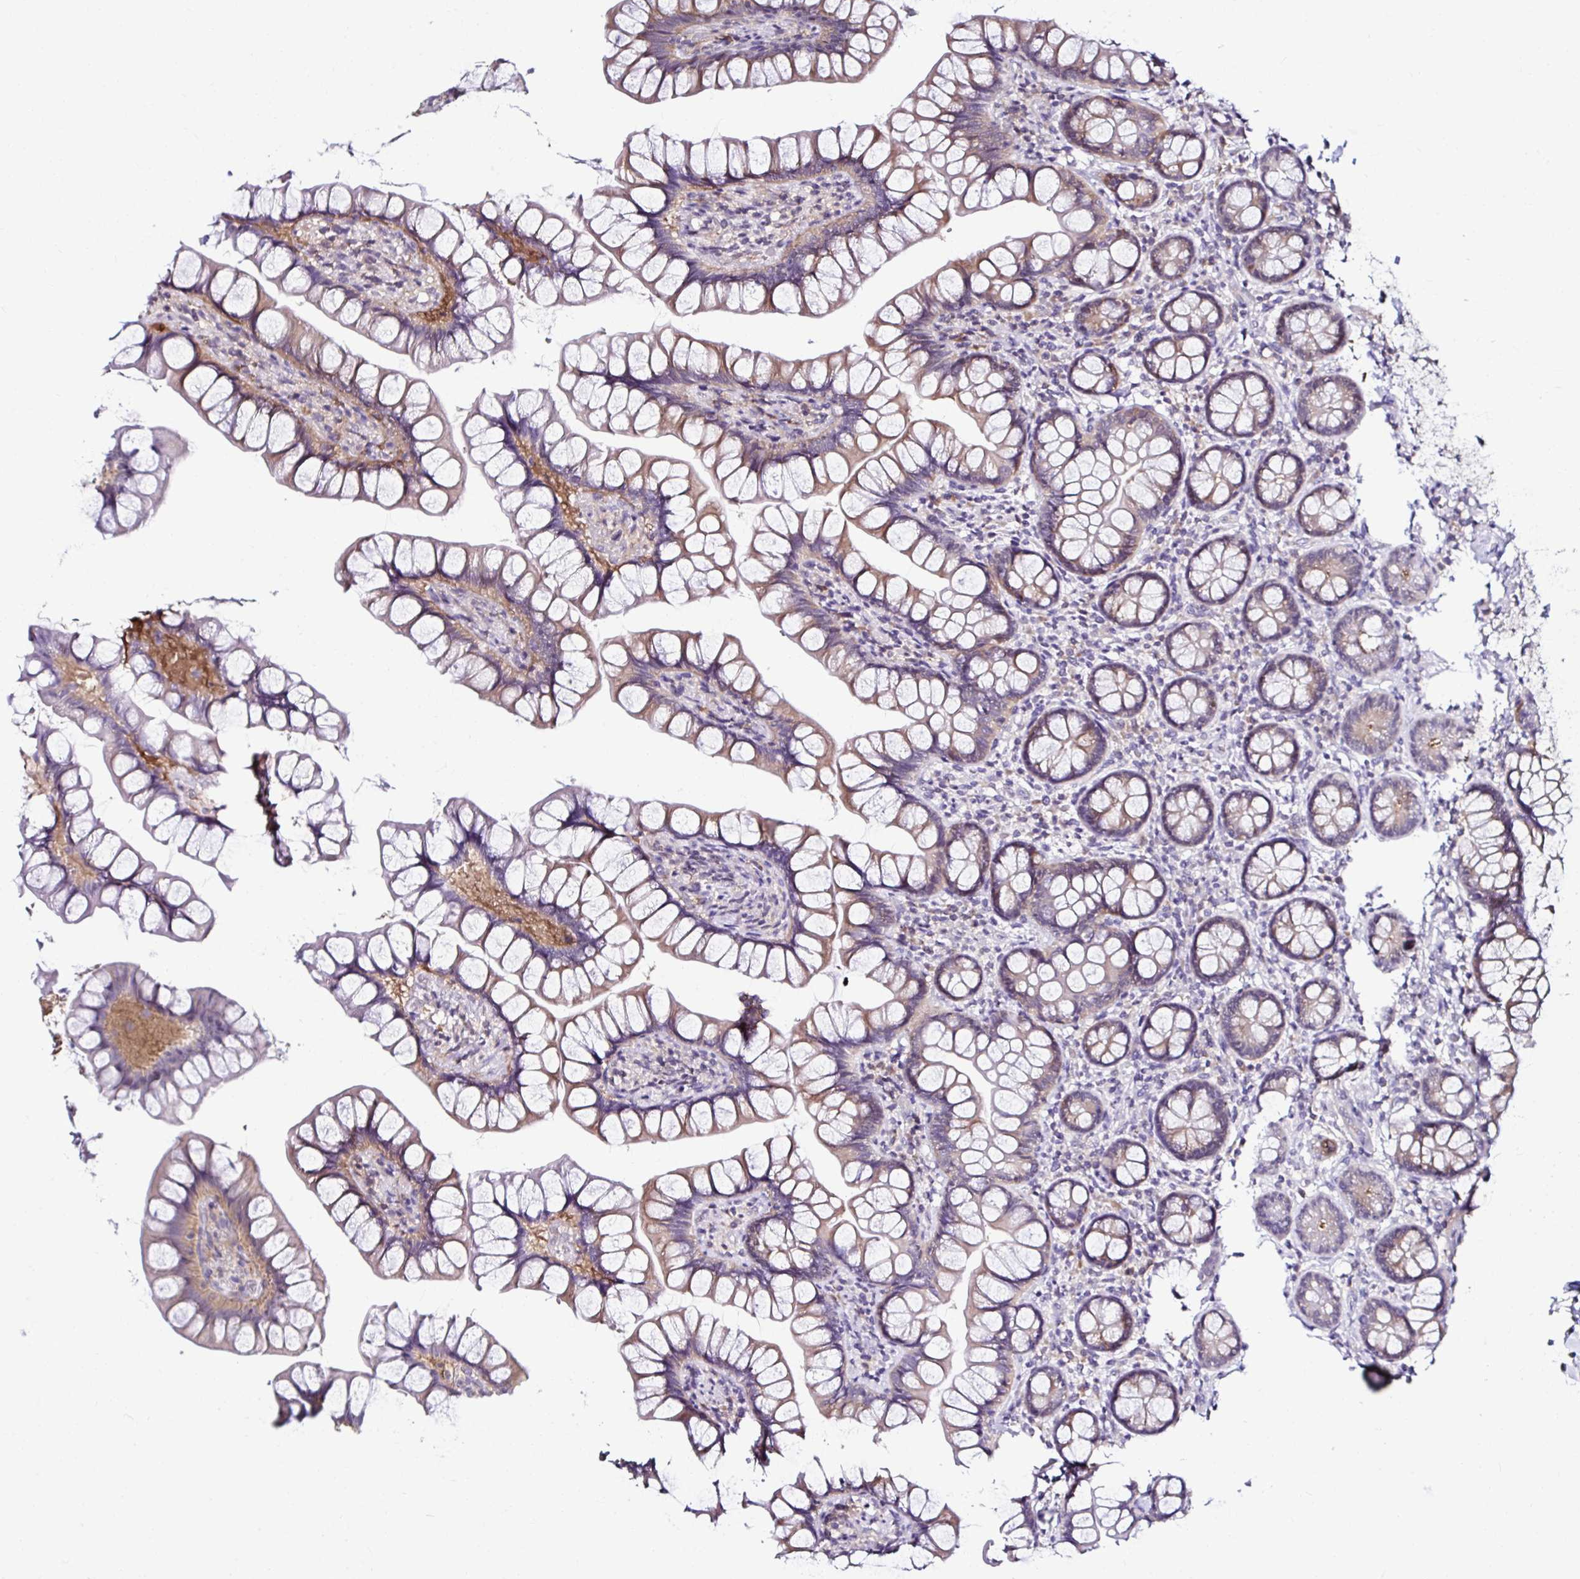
{"staining": {"intensity": "weak", "quantity": "25%-75%", "location": "cytoplasmic/membranous"}, "tissue": "small intestine", "cell_type": "Glandular cells", "image_type": "normal", "snomed": [{"axis": "morphology", "description": "Normal tissue, NOS"}, {"axis": "topography", "description": "Small intestine"}], "caption": "Protein staining of benign small intestine demonstrates weak cytoplasmic/membranous staining in about 25%-75% of glandular cells. (Brightfield microscopy of DAB IHC at high magnification).", "gene": "PSMD3", "patient": {"sex": "male", "age": 70}}